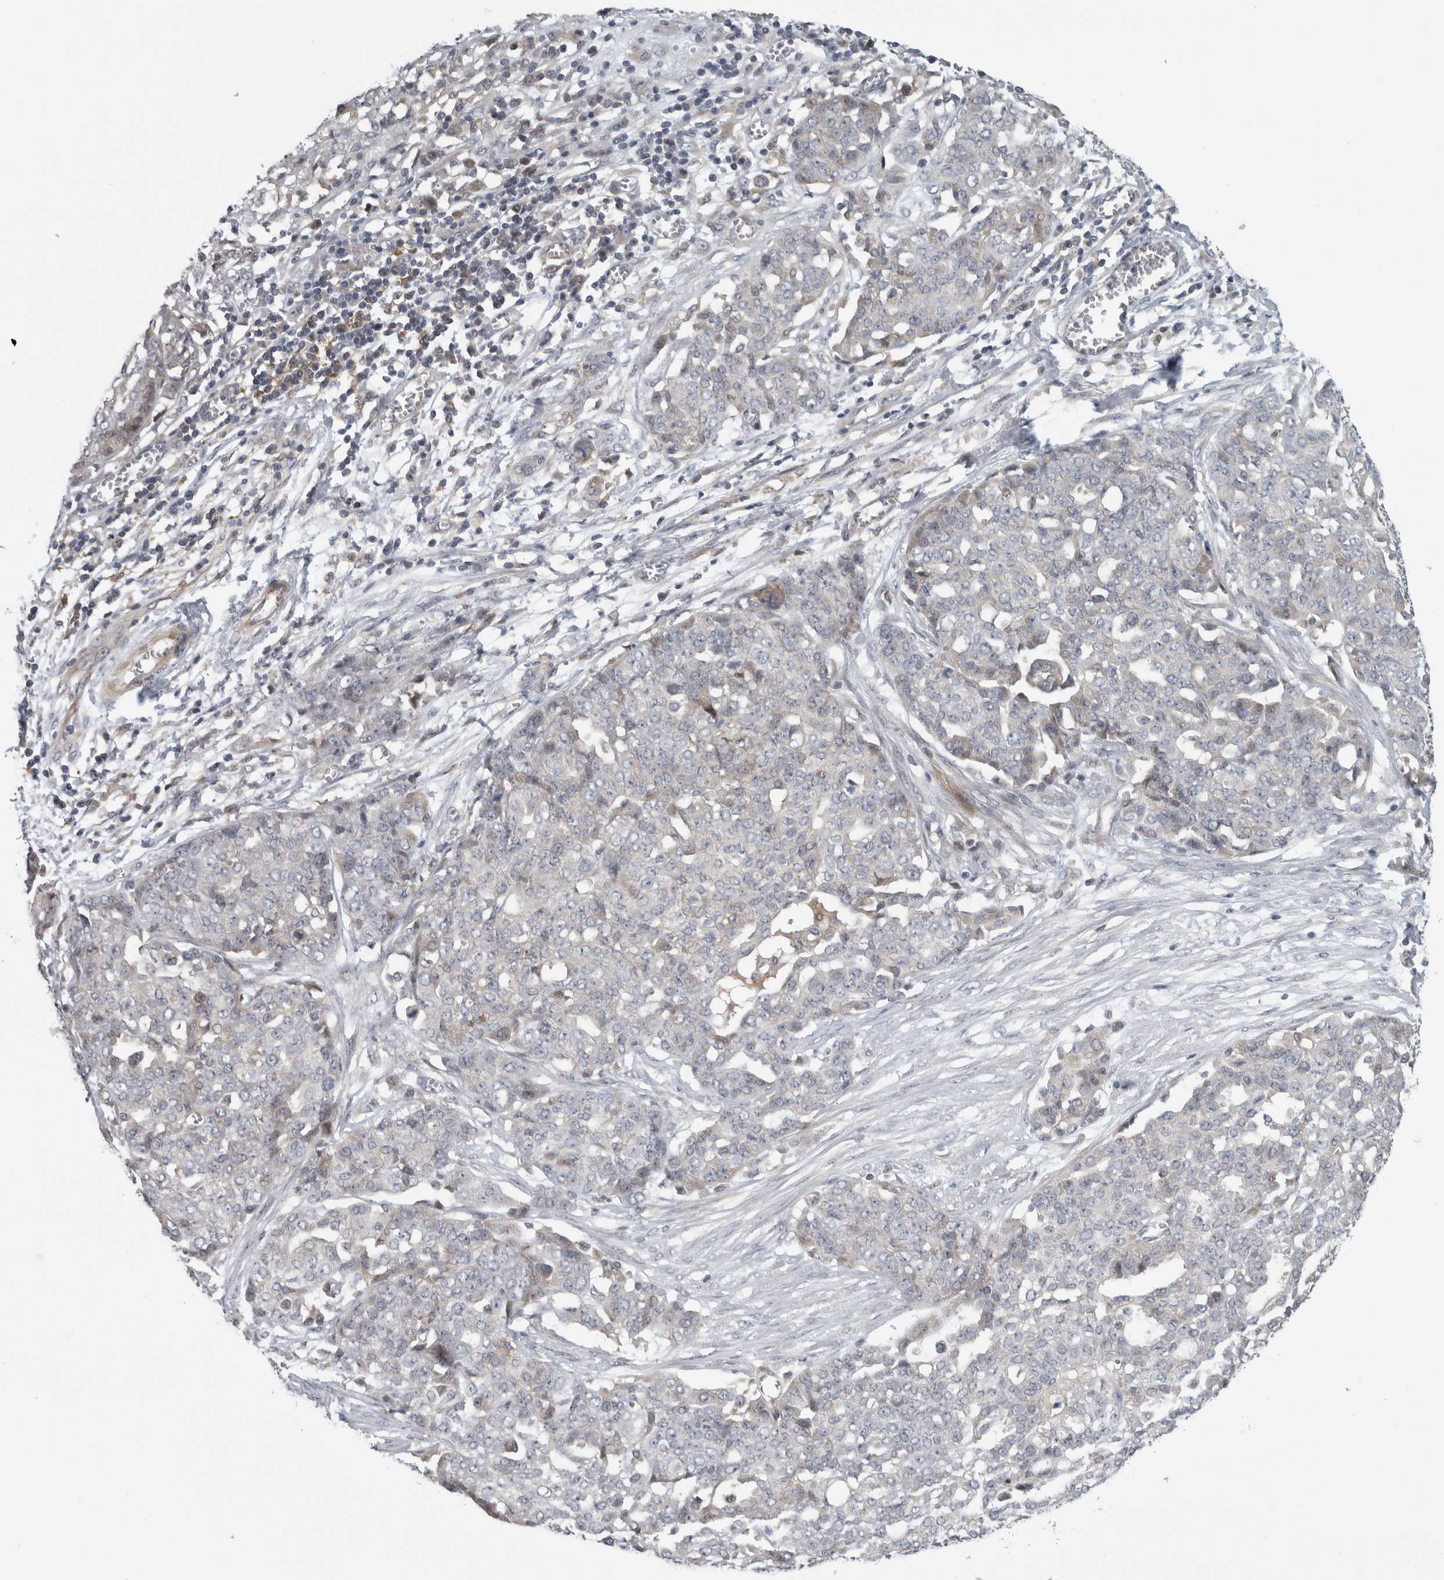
{"staining": {"intensity": "negative", "quantity": "none", "location": "none"}, "tissue": "ovarian cancer", "cell_type": "Tumor cells", "image_type": "cancer", "snomed": [{"axis": "morphology", "description": "Cystadenocarcinoma, serous, NOS"}, {"axis": "topography", "description": "Soft tissue"}, {"axis": "topography", "description": "Ovary"}], "caption": "DAB (3,3'-diaminobenzidine) immunohistochemical staining of human ovarian serous cystadenocarcinoma reveals no significant expression in tumor cells.", "gene": "ZNF804B", "patient": {"sex": "female", "age": 57}}